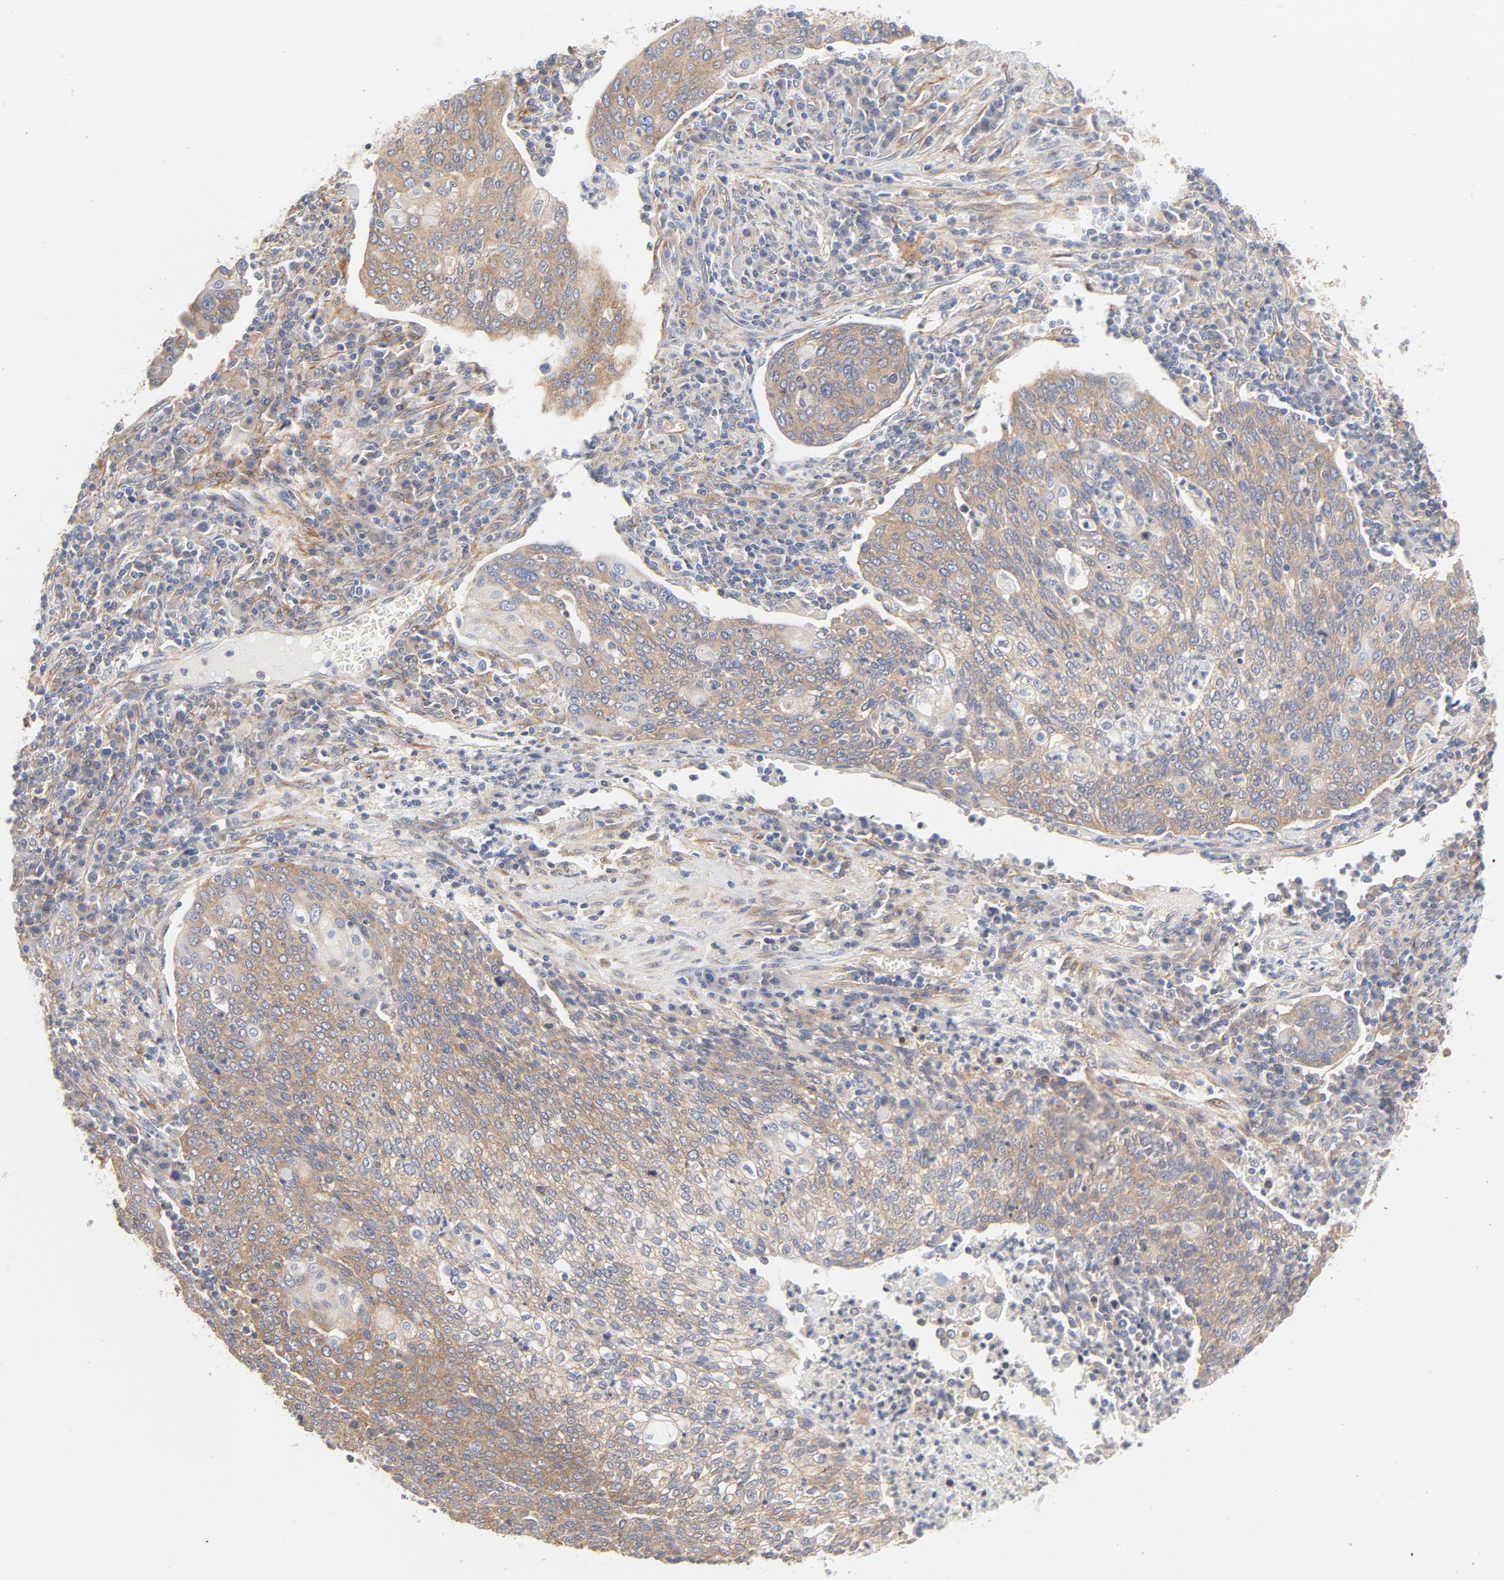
{"staining": {"intensity": "moderate", "quantity": ">75%", "location": "cytoplasmic/membranous"}, "tissue": "cervical cancer", "cell_type": "Tumor cells", "image_type": "cancer", "snomed": [{"axis": "morphology", "description": "Squamous cell carcinoma, NOS"}, {"axis": "topography", "description": "Cervix"}], "caption": "A histopathology image showing moderate cytoplasmic/membranous expression in about >75% of tumor cells in cervical cancer, as visualized by brown immunohistochemical staining.", "gene": "AP2A1", "patient": {"sex": "female", "age": 40}}